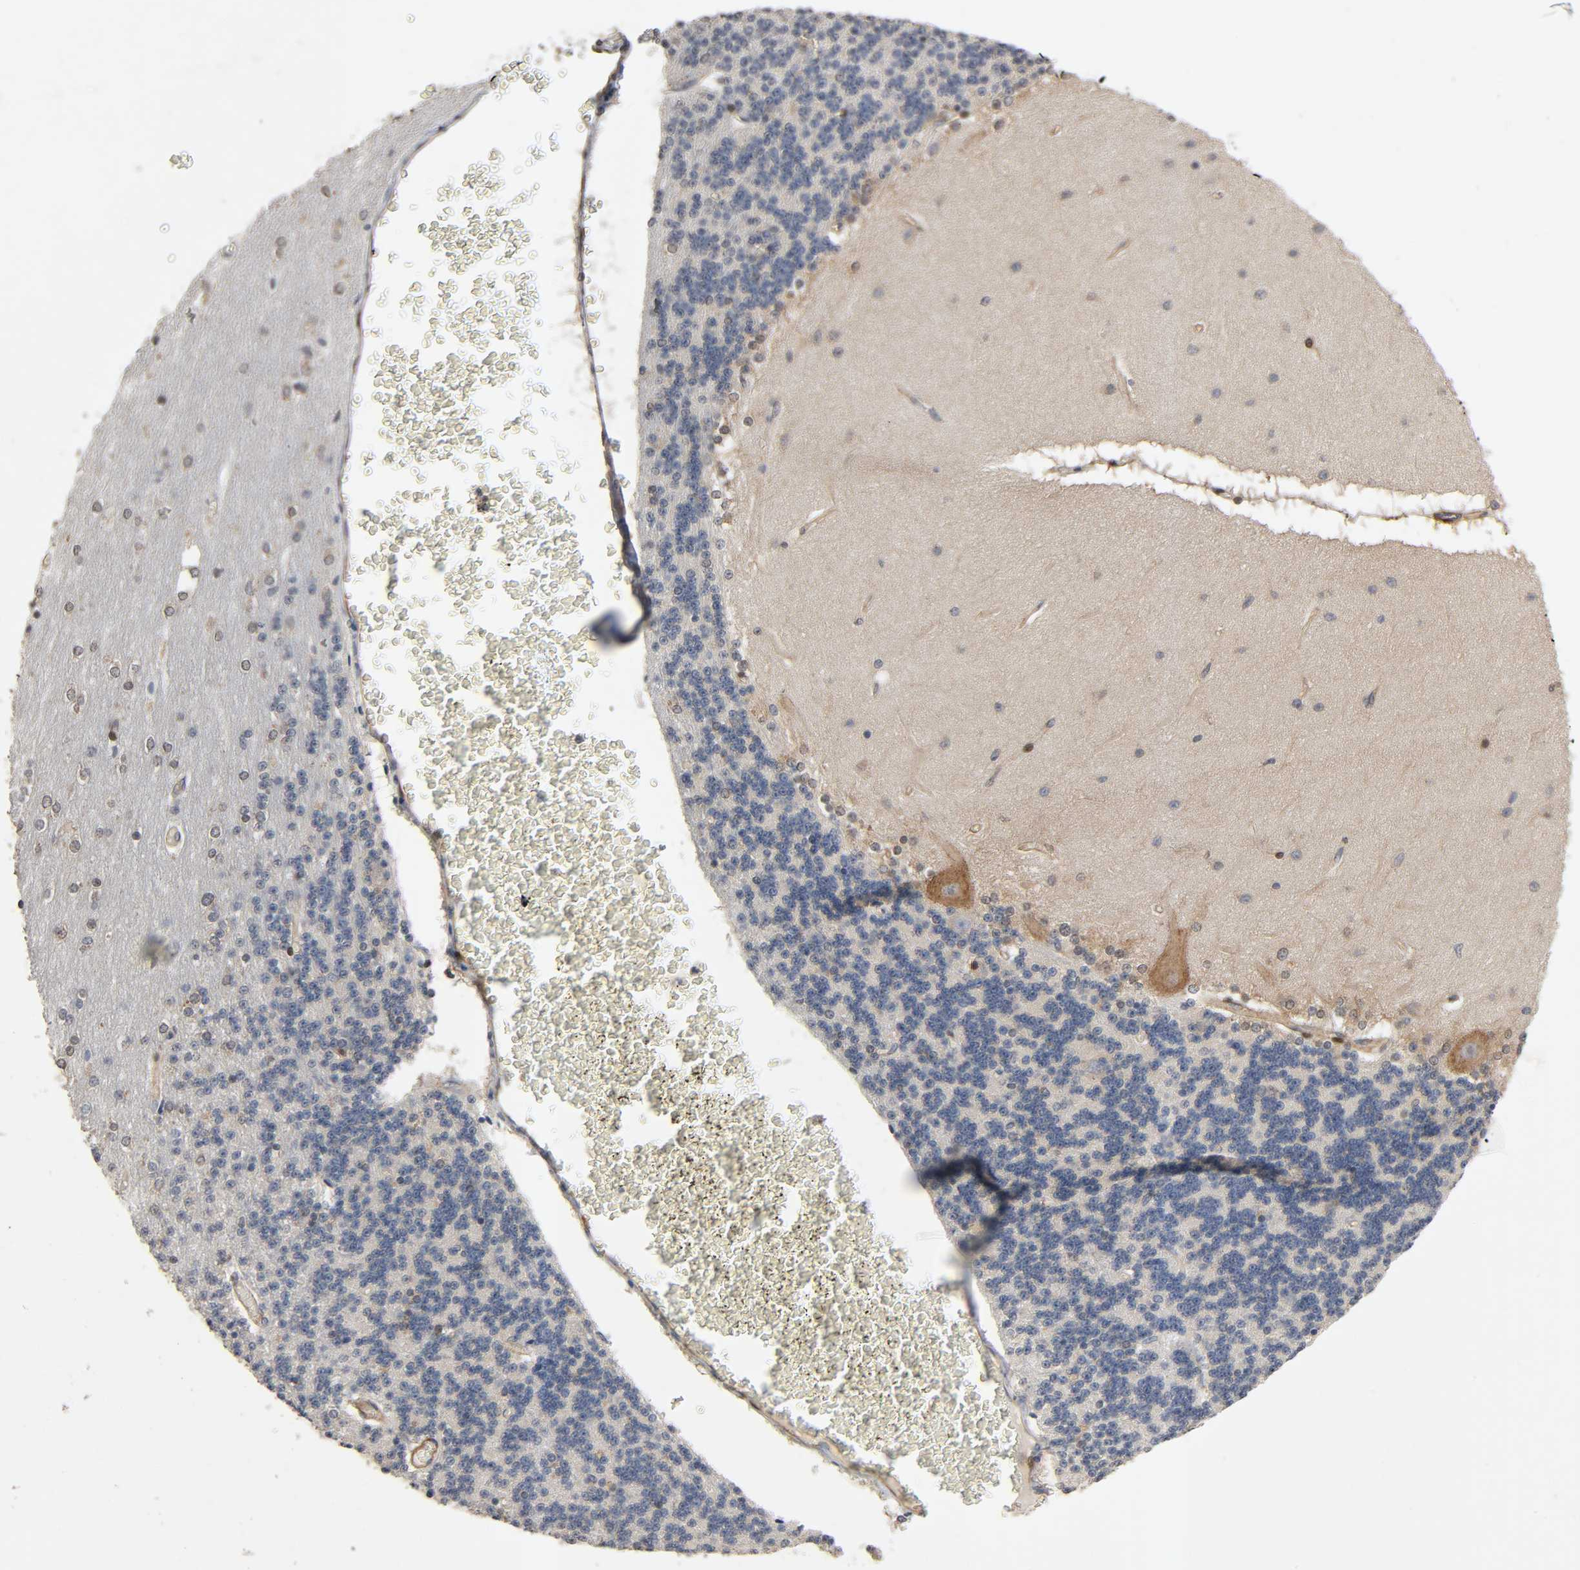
{"staining": {"intensity": "weak", "quantity": "25%-75%", "location": "cytoplasmic/membranous"}, "tissue": "cerebellum", "cell_type": "Cells in granular layer", "image_type": "normal", "snomed": [{"axis": "morphology", "description": "Normal tissue, NOS"}, {"axis": "topography", "description": "Cerebellum"}], "caption": "Immunohistochemistry (IHC) of normal human cerebellum exhibits low levels of weak cytoplasmic/membranous expression in approximately 25%-75% of cells in granular layer. (DAB (3,3'-diaminobenzidine) IHC with brightfield microscopy, high magnification).", "gene": "PTK2", "patient": {"sex": "female", "age": 54}}